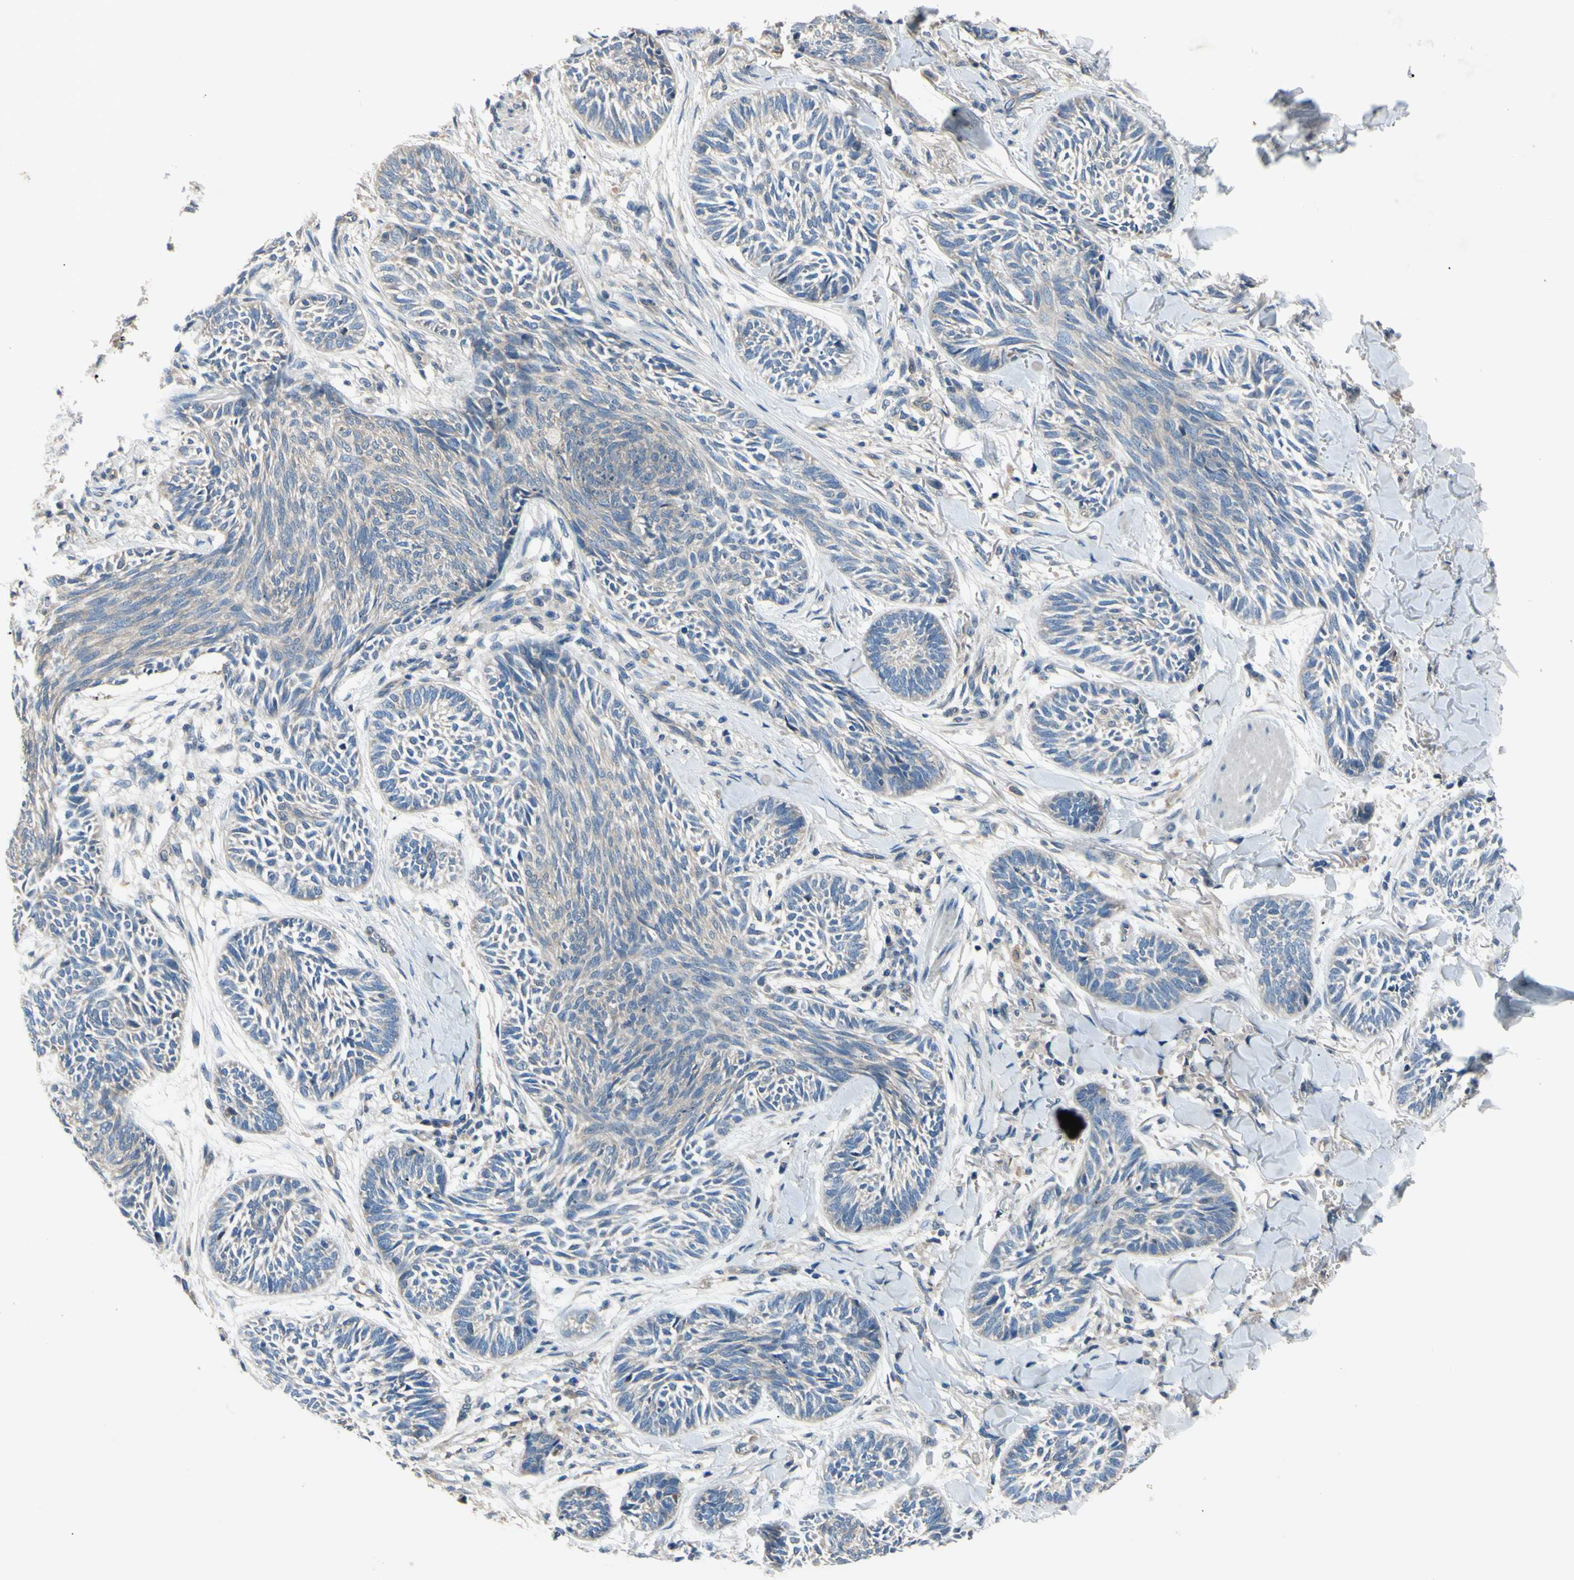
{"staining": {"intensity": "weak", "quantity": "<25%", "location": "cytoplasmic/membranous"}, "tissue": "skin cancer", "cell_type": "Tumor cells", "image_type": "cancer", "snomed": [{"axis": "morphology", "description": "Papilloma, NOS"}, {"axis": "morphology", "description": "Basal cell carcinoma"}, {"axis": "topography", "description": "Skin"}], "caption": "Skin cancer stained for a protein using immunohistochemistry (IHC) reveals no staining tumor cells.", "gene": "HILPDA", "patient": {"sex": "male", "age": 87}}